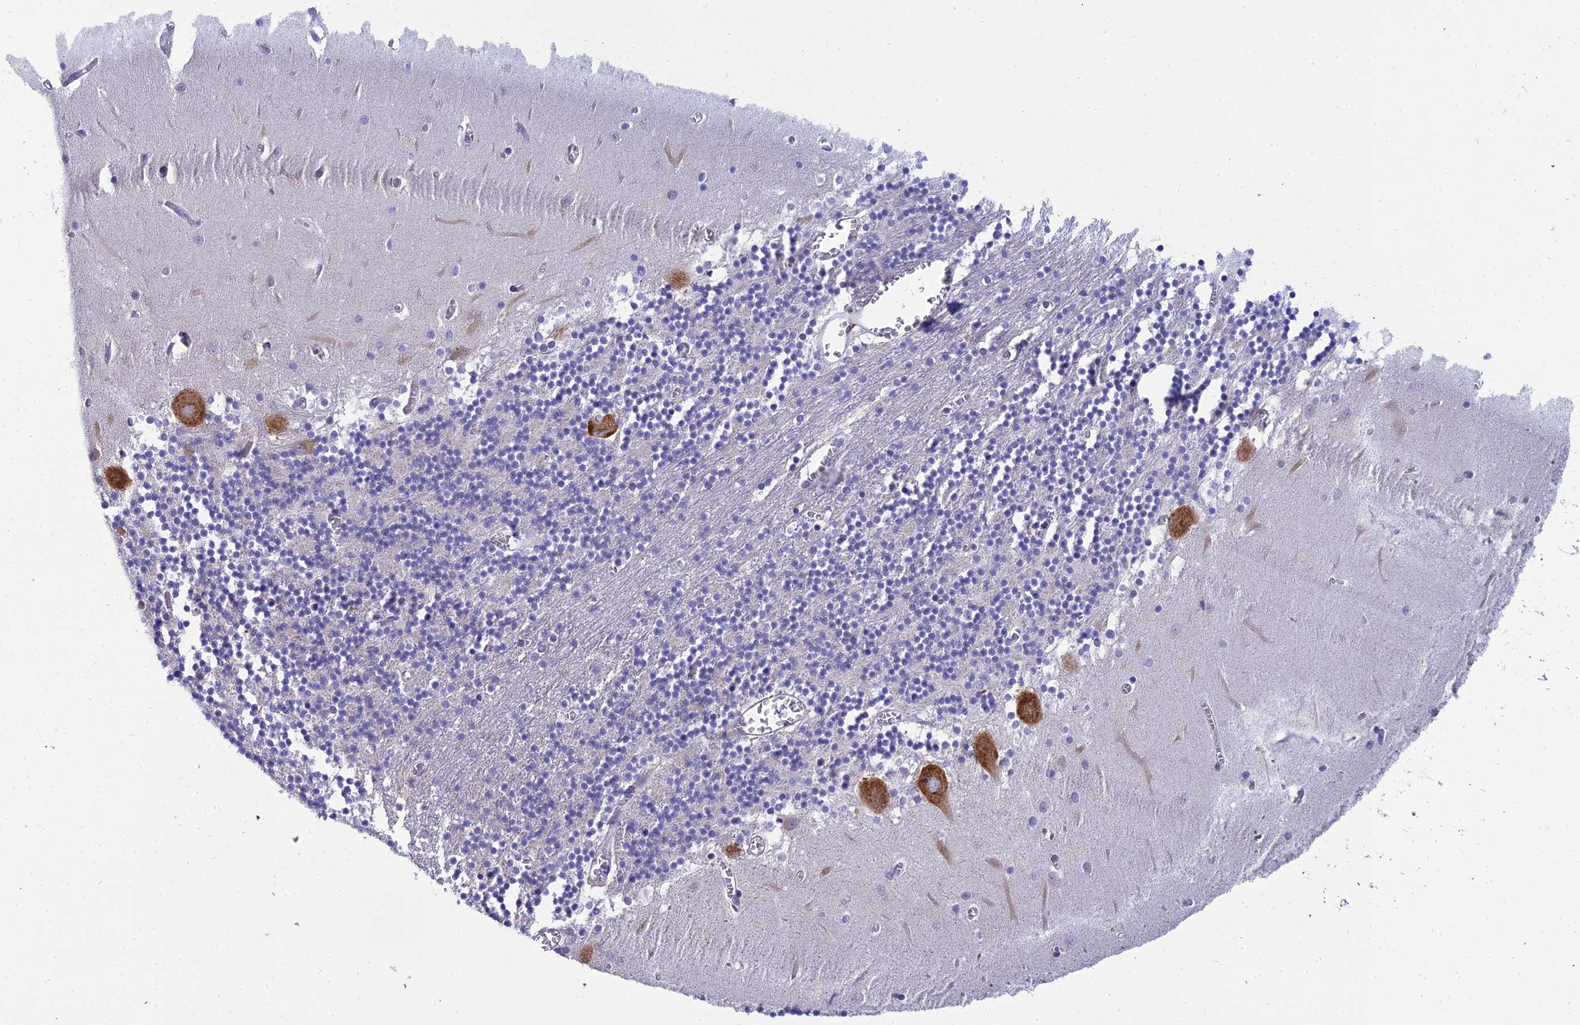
{"staining": {"intensity": "negative", "quantity": "none", "location": "none"}, "tissue": "cerebellum", "cell_type": "Cells in granular layer", "image_type": "normal", "snomed": [{"axis": "morphology", "description": "Normal tissue, NOS"}, {"axis": "topography", "description": "Cerebellum"}], "caption": "Immunohistochemical staining of benign human cerebellum demonstrates no significant staining in cells in granular layer.", "gene": "CLCN7", "patient": {"sex": "female", "age": 28}}